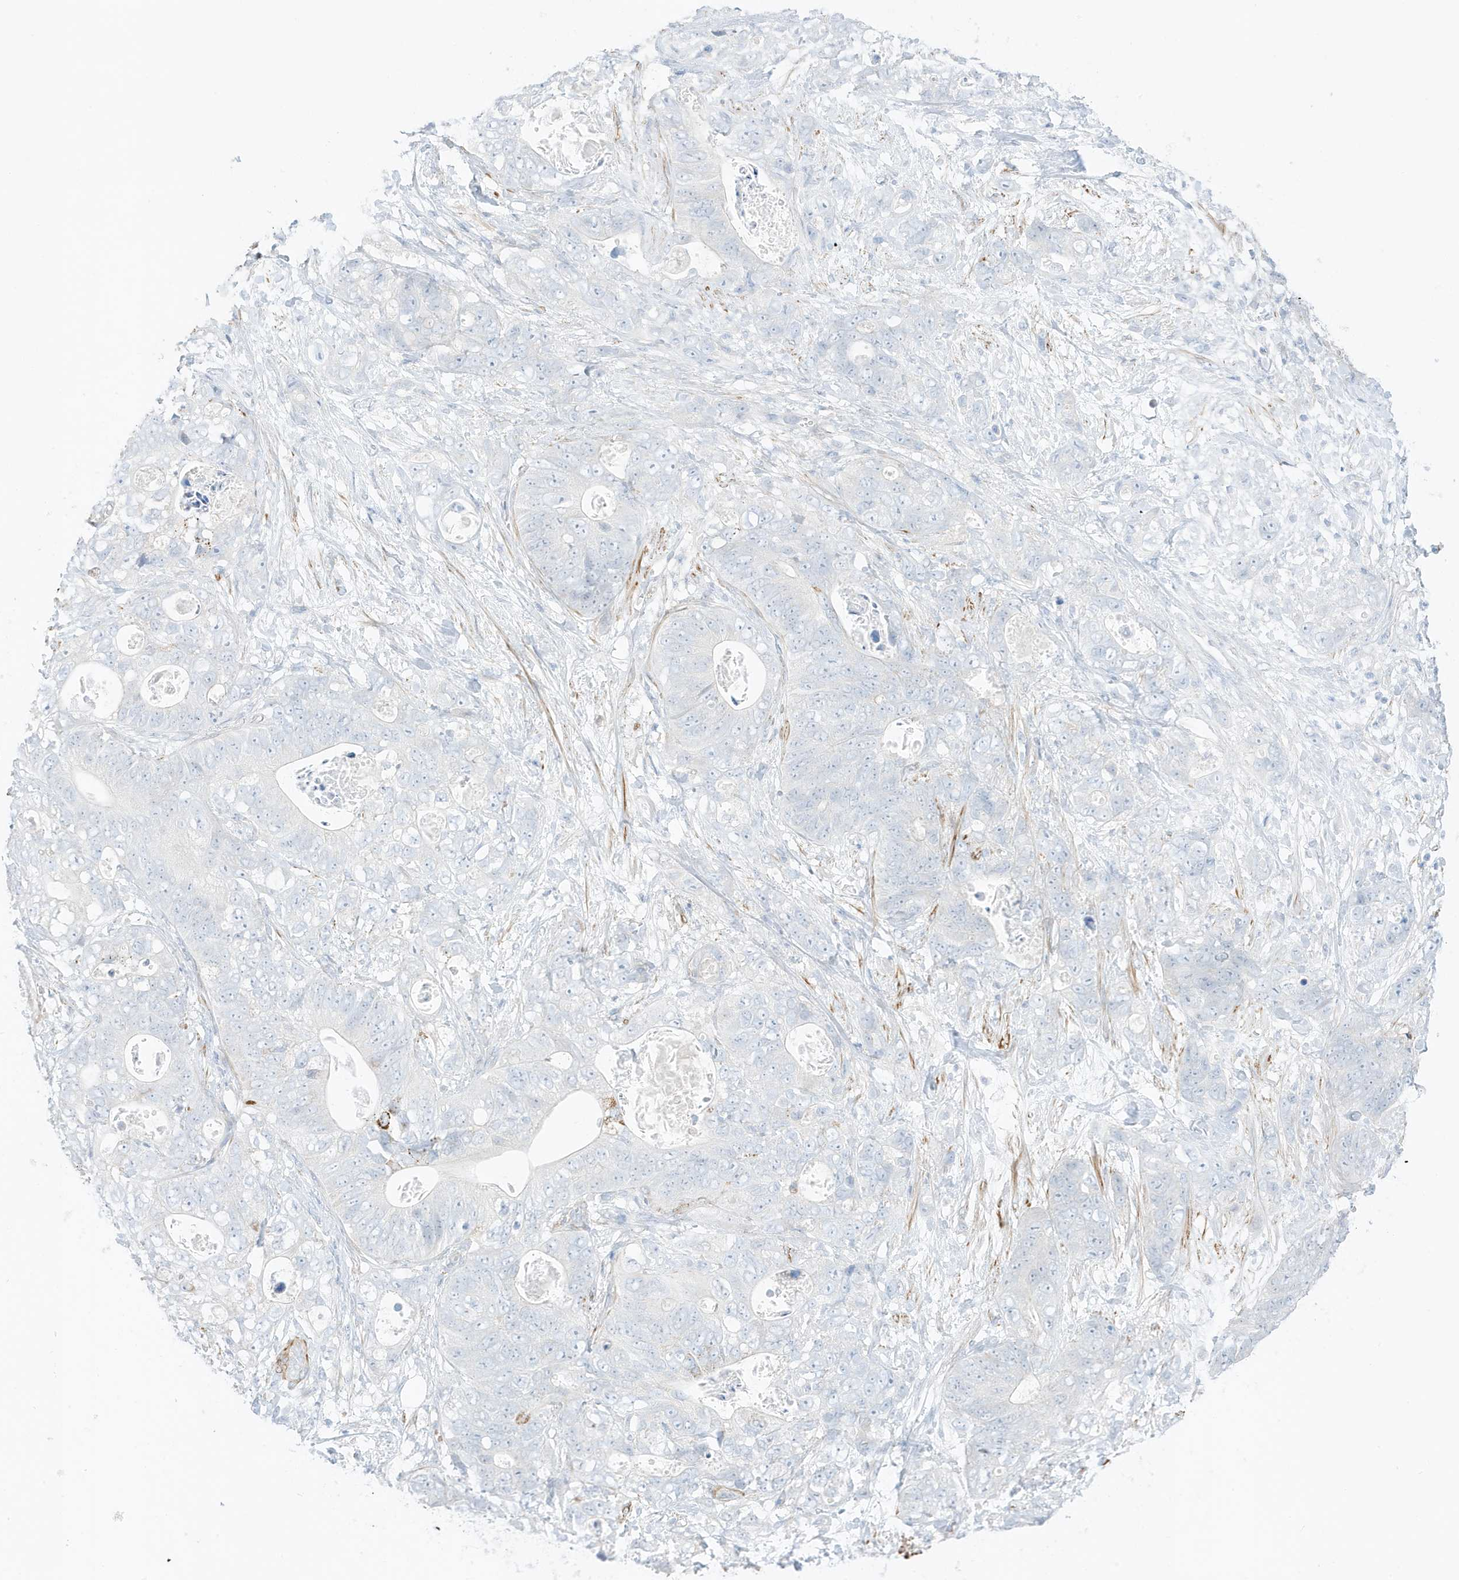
{"staining": {"intensity": "negative", "quantity": "none", "location": "none"}, "tissue": "stomach cancer", "cell_type": "Tumor cells", "image_type": "cancer", "snomed": [{"axis": "morphology", "description": "Normal tissue, NOS"}, {"axis": "morphology", "description": "Adenocarcinoma, NOS"}, {"axis": "topography", "description": "Stomach"}], "caption": "A histopathology image of human stomach cancer (adenocarcinoma) is negative for staining in tumor cells.", "gene": "SLC22A13", "patient": {"sex": "female", "age": 89}}